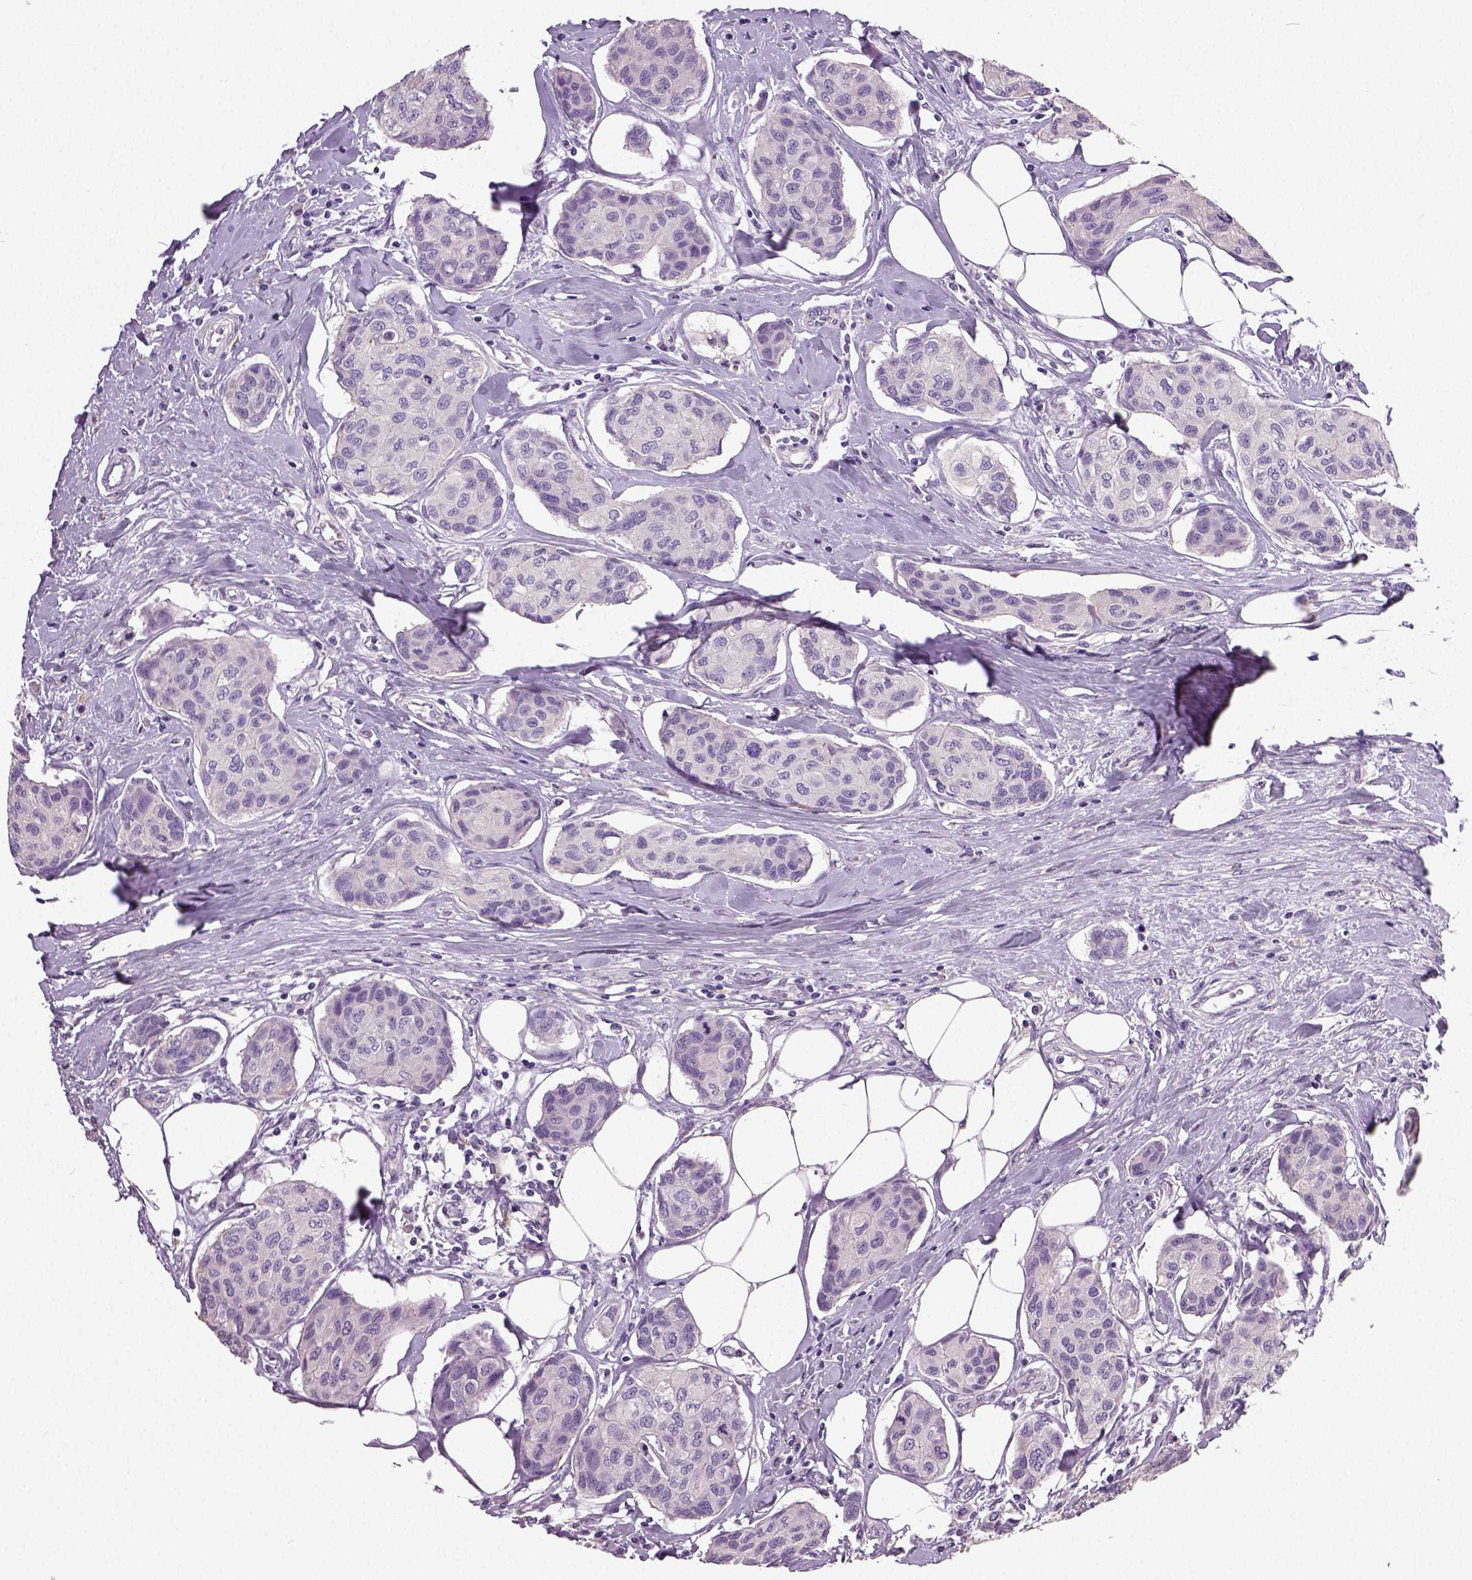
{"staining": {"intensity": "negative", "quantity": "none", "location": "none"}, "tissue": "breast cancer", "cell_type": "Tumor cells", "image_type": "cancer", "snomed": [{"axis": "morphology", "description": "Duct carcinoma"}, {"axis": "topography", "description": "Breast"}], "caption": "Immunohistochemical staining of breast cancer (infiltrating ductal carcinoma) demonstrates no significant expression in tumor cells. (Brightfield microscopy of DAB (3,3'-diaminobenzidine) immunohistochemistry at high magnification).", "gene": "NECAB2", "patient": {"sex": "female", "age": 80}}